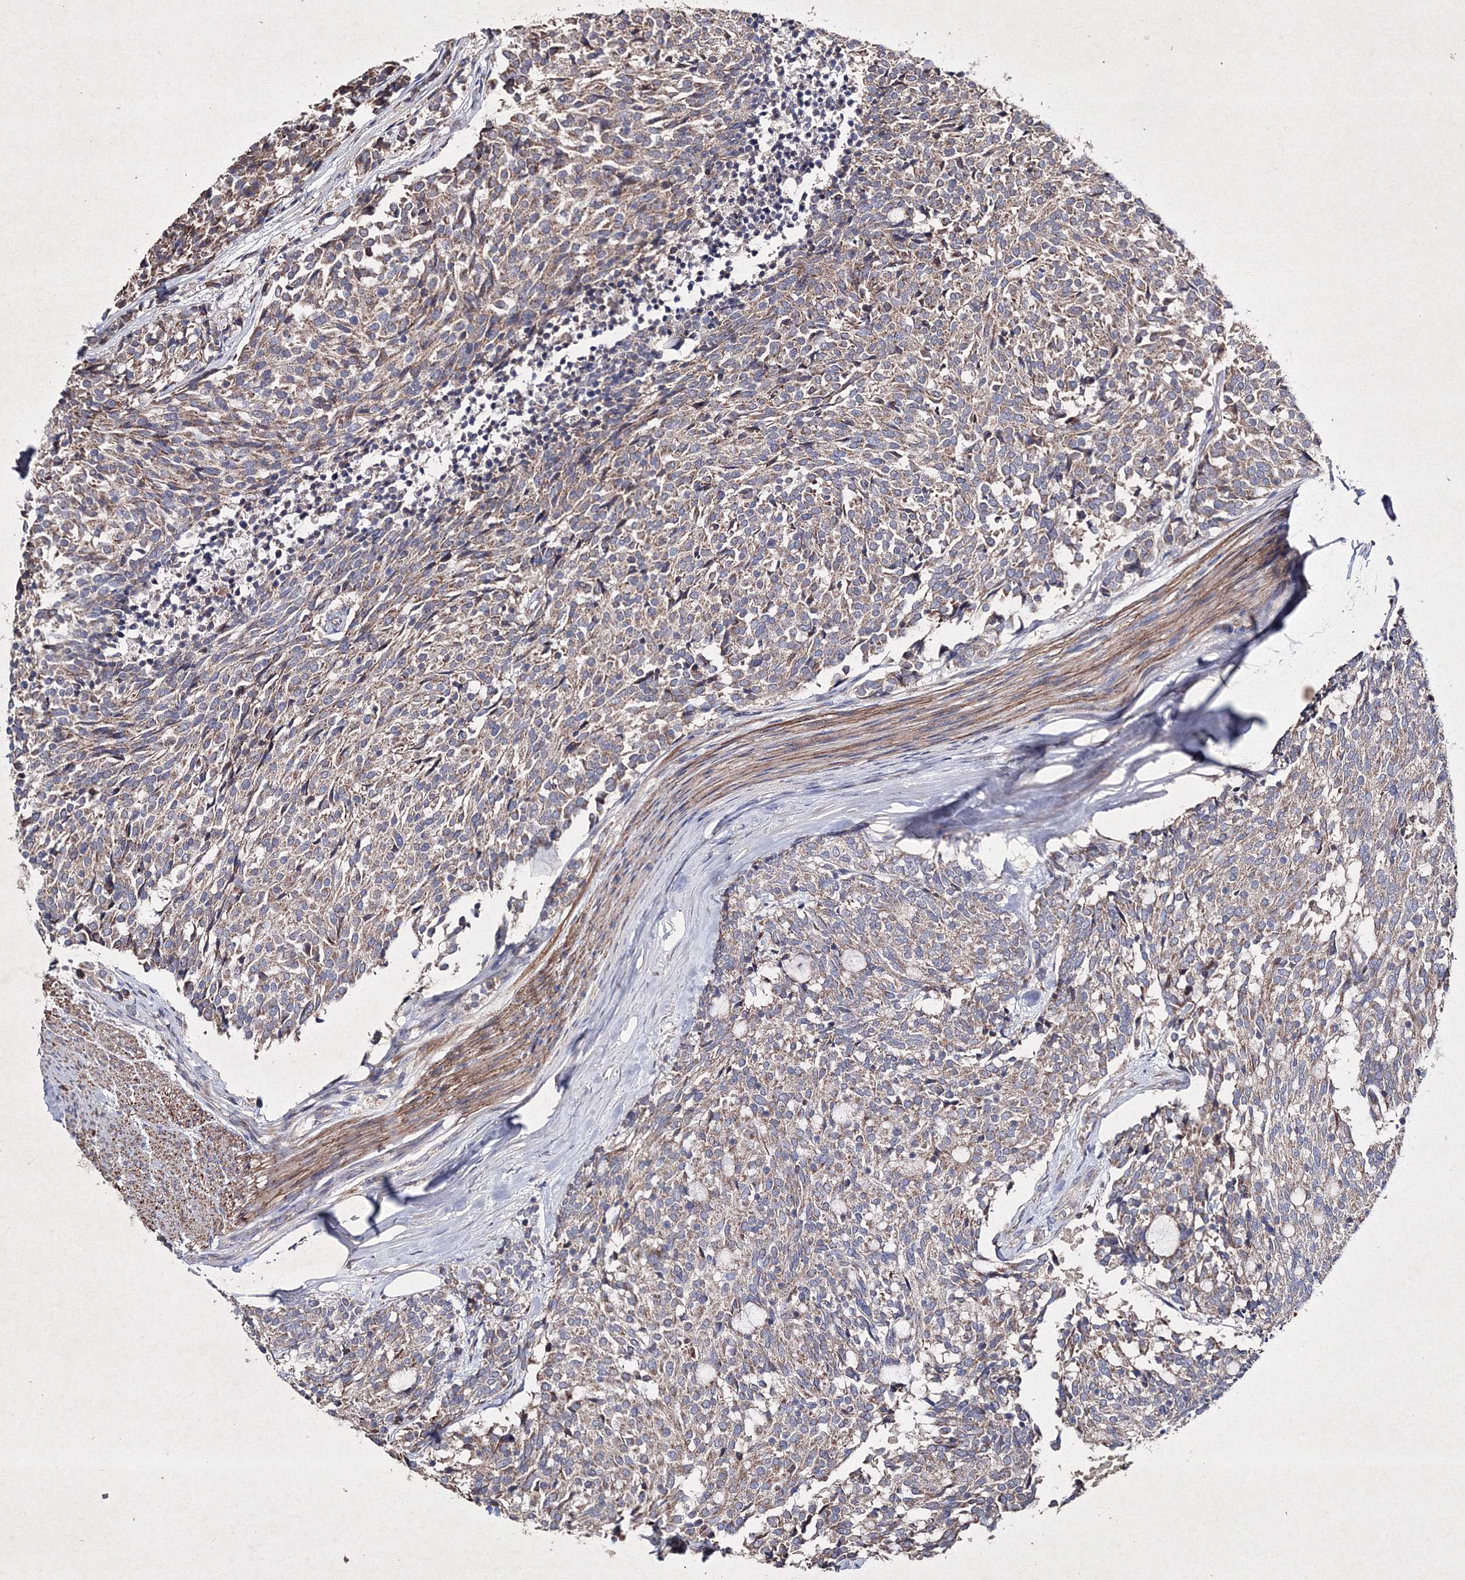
{"staining": {"intensity": "weak", "quantity": "25%-75%", "location": "cytoplasmic/membranous"}, "tissue": "carcinoid", "cell_type": "Tumor cells", "image_type": "cancer", "snomed": [{"axis": "morphology", "description": "Carcinoid, malignant, NOS"}, {"axis": "topography", "description": "Pancreas"}], "caption": "Protein analysis of carcinoid (malignant) tissue demonstrates weak cytoplasmic/membranous staining in about 25%-75% of tumor cells.", "gene": "GFM1", "patient": {"sex": "female", "age": 54}}